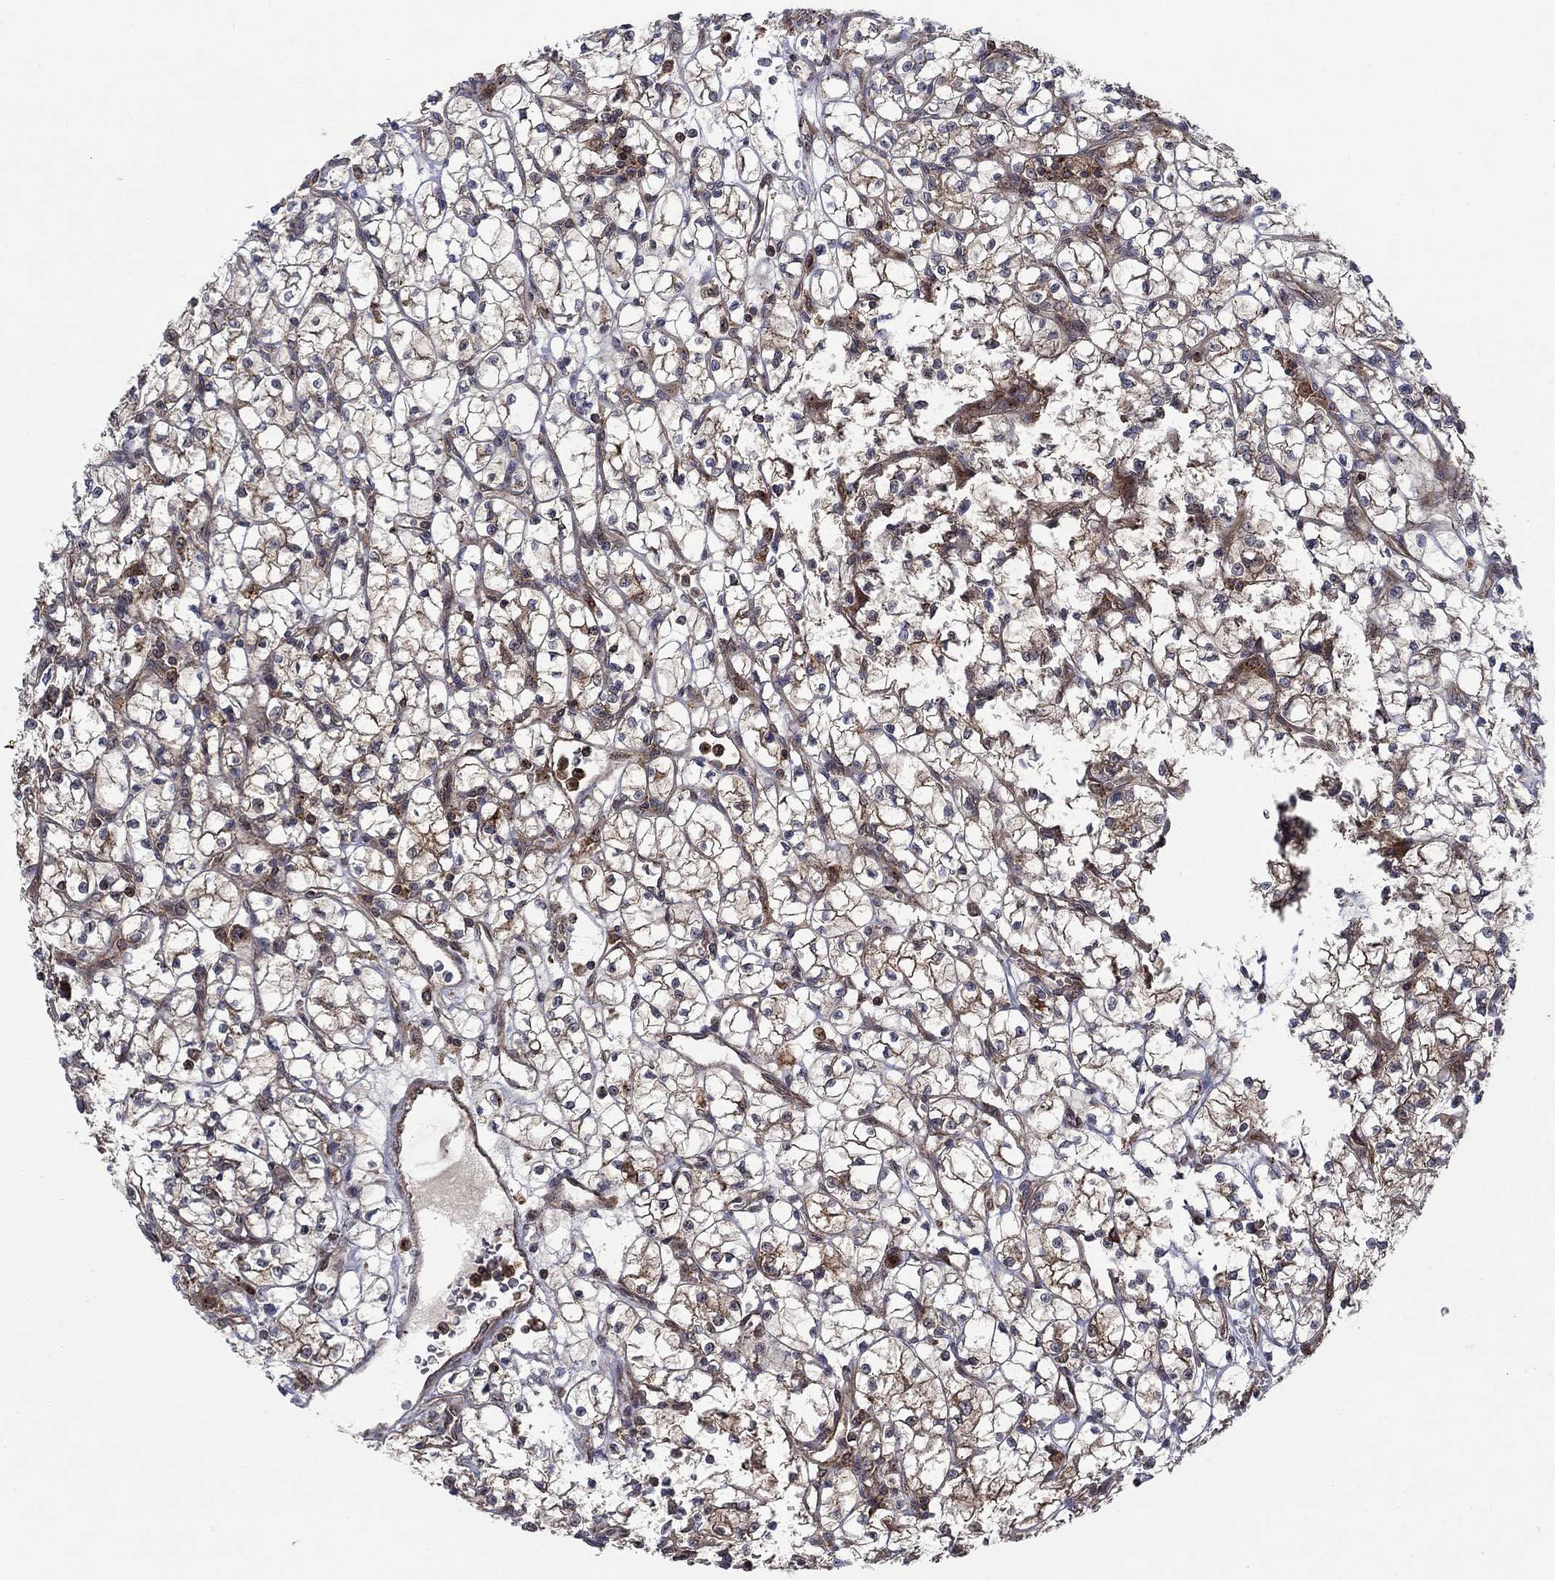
{"staining": {"intensity": "moderate", "quantity": "25%-75%", "location": "cytoplasmic/membranous"}, "tissue": "renal cancer", "cell_type": "Tumor cells", "image_type": "cancer", "snomed": [{"axis": "morphology", "description": "Adenocarcinoma, NOS"}, {"axis": "topography", "description": "Kidney"}], "caption": "Immunohistochemistry (IHC) staining of adenocarcinoma (renal), which reveals medium levels of moderate cytoplasmic/membranous expression in approximately 25%-75% of tumor cells indicating moderate cytoplasmic/membranous protein staining. The staining was performed using DAB (3,3'-diaminobenzidine) (brown) for protein detection and nuclei were counterstained in hematoxylin (blue).", "gene": "IFI35", "patient": {"sex": "female", "age": 64}}